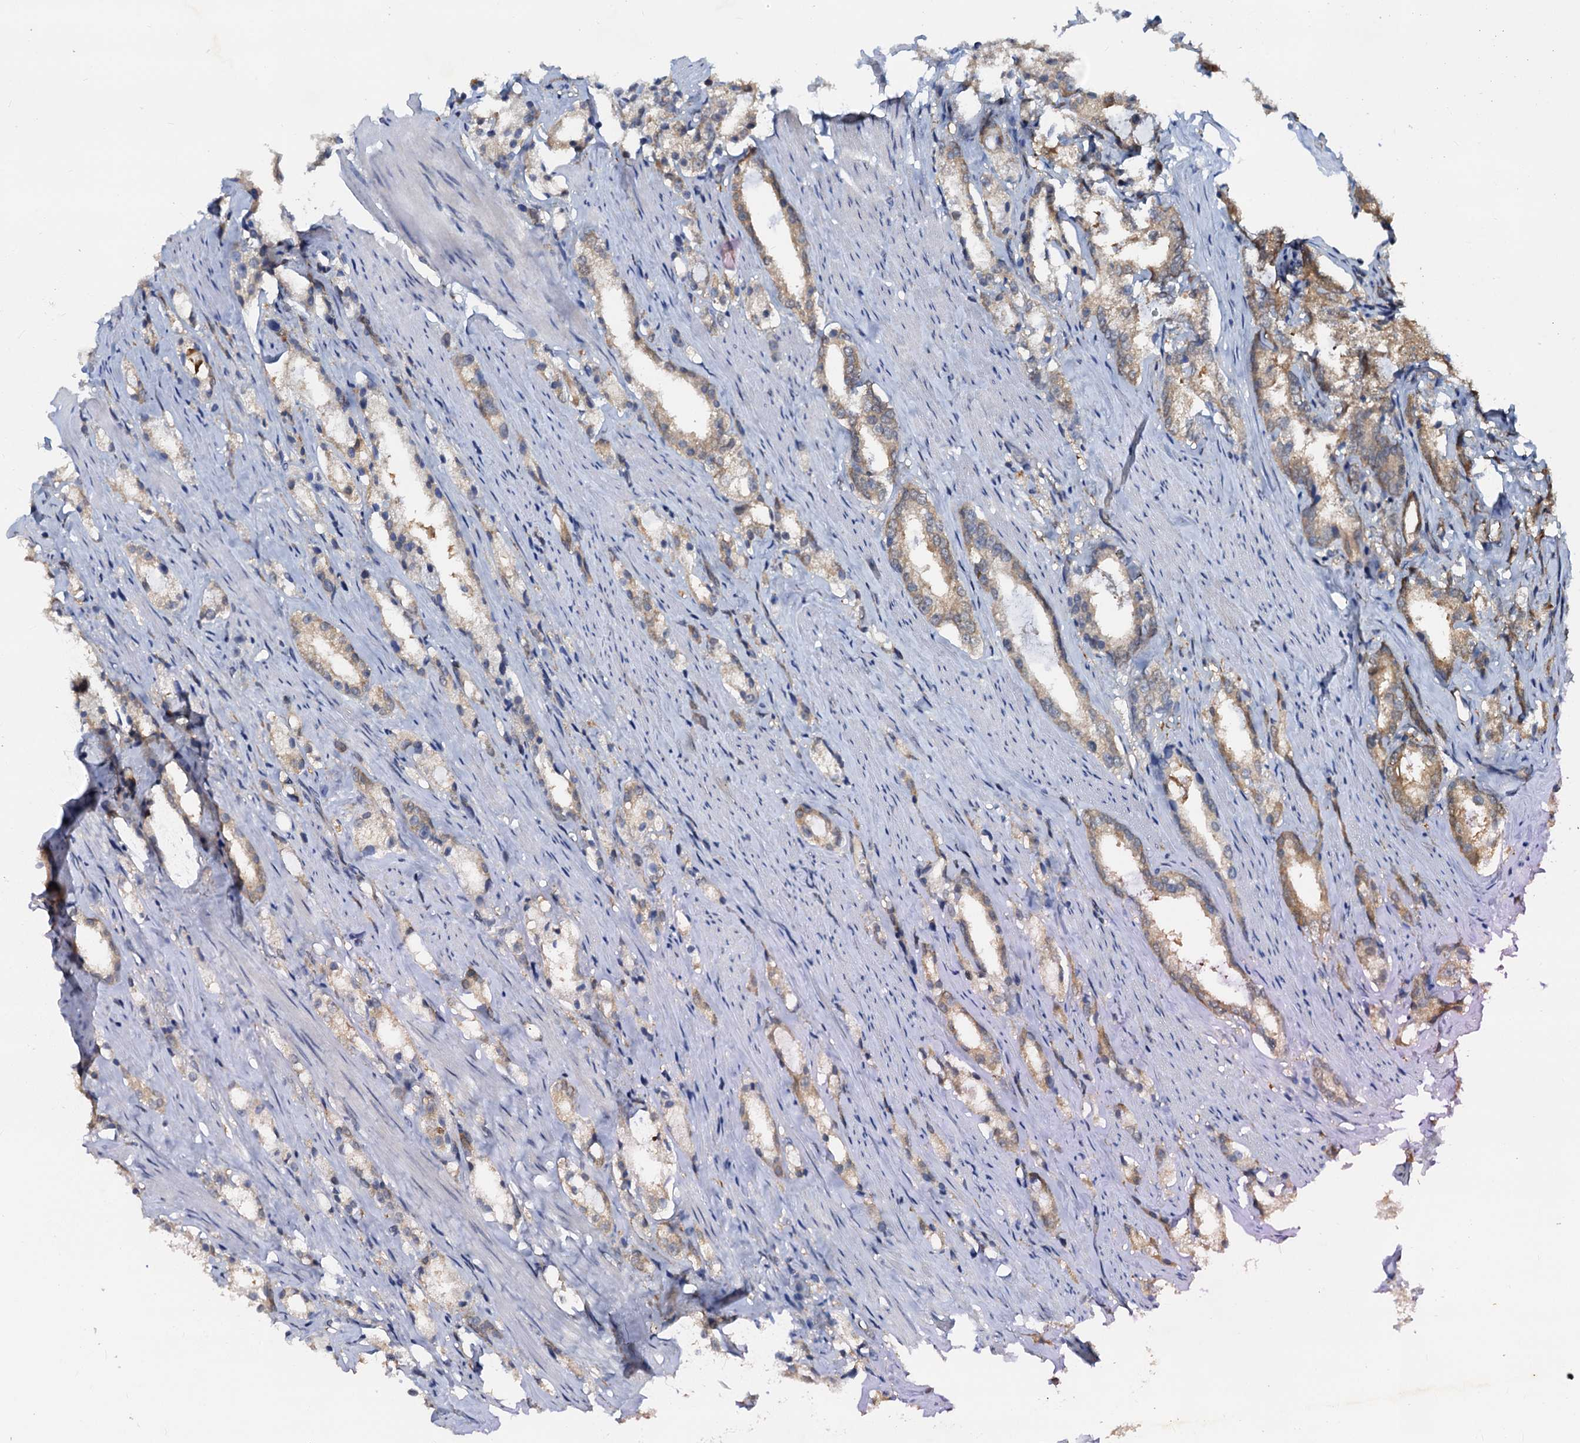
{"staining": {"intensity": "moderate", "quantity": "<25%", "location": "cytoplasmic/membranous"}, "tissue": "prostate cancer", "cell_type": "Tumor cells", "image_type": "cancer", "snomed": [{"axis": "morphology", "description": "Adenocarcinoma, High grade"}, {"axis": "topography", "description": "Prostate"}], "caption": "Brown immunohistochemical staining in human prostate cancer (high-grade adenocarcinoma) displays moderate cytoplasmic/membranous staining in approximately <25% of tumor cells. (brown staining indicates protein expression, while blue staining denotes nuclei).", "gene": "PTGES3", "patient": {"sex": "male", "age": 66}}